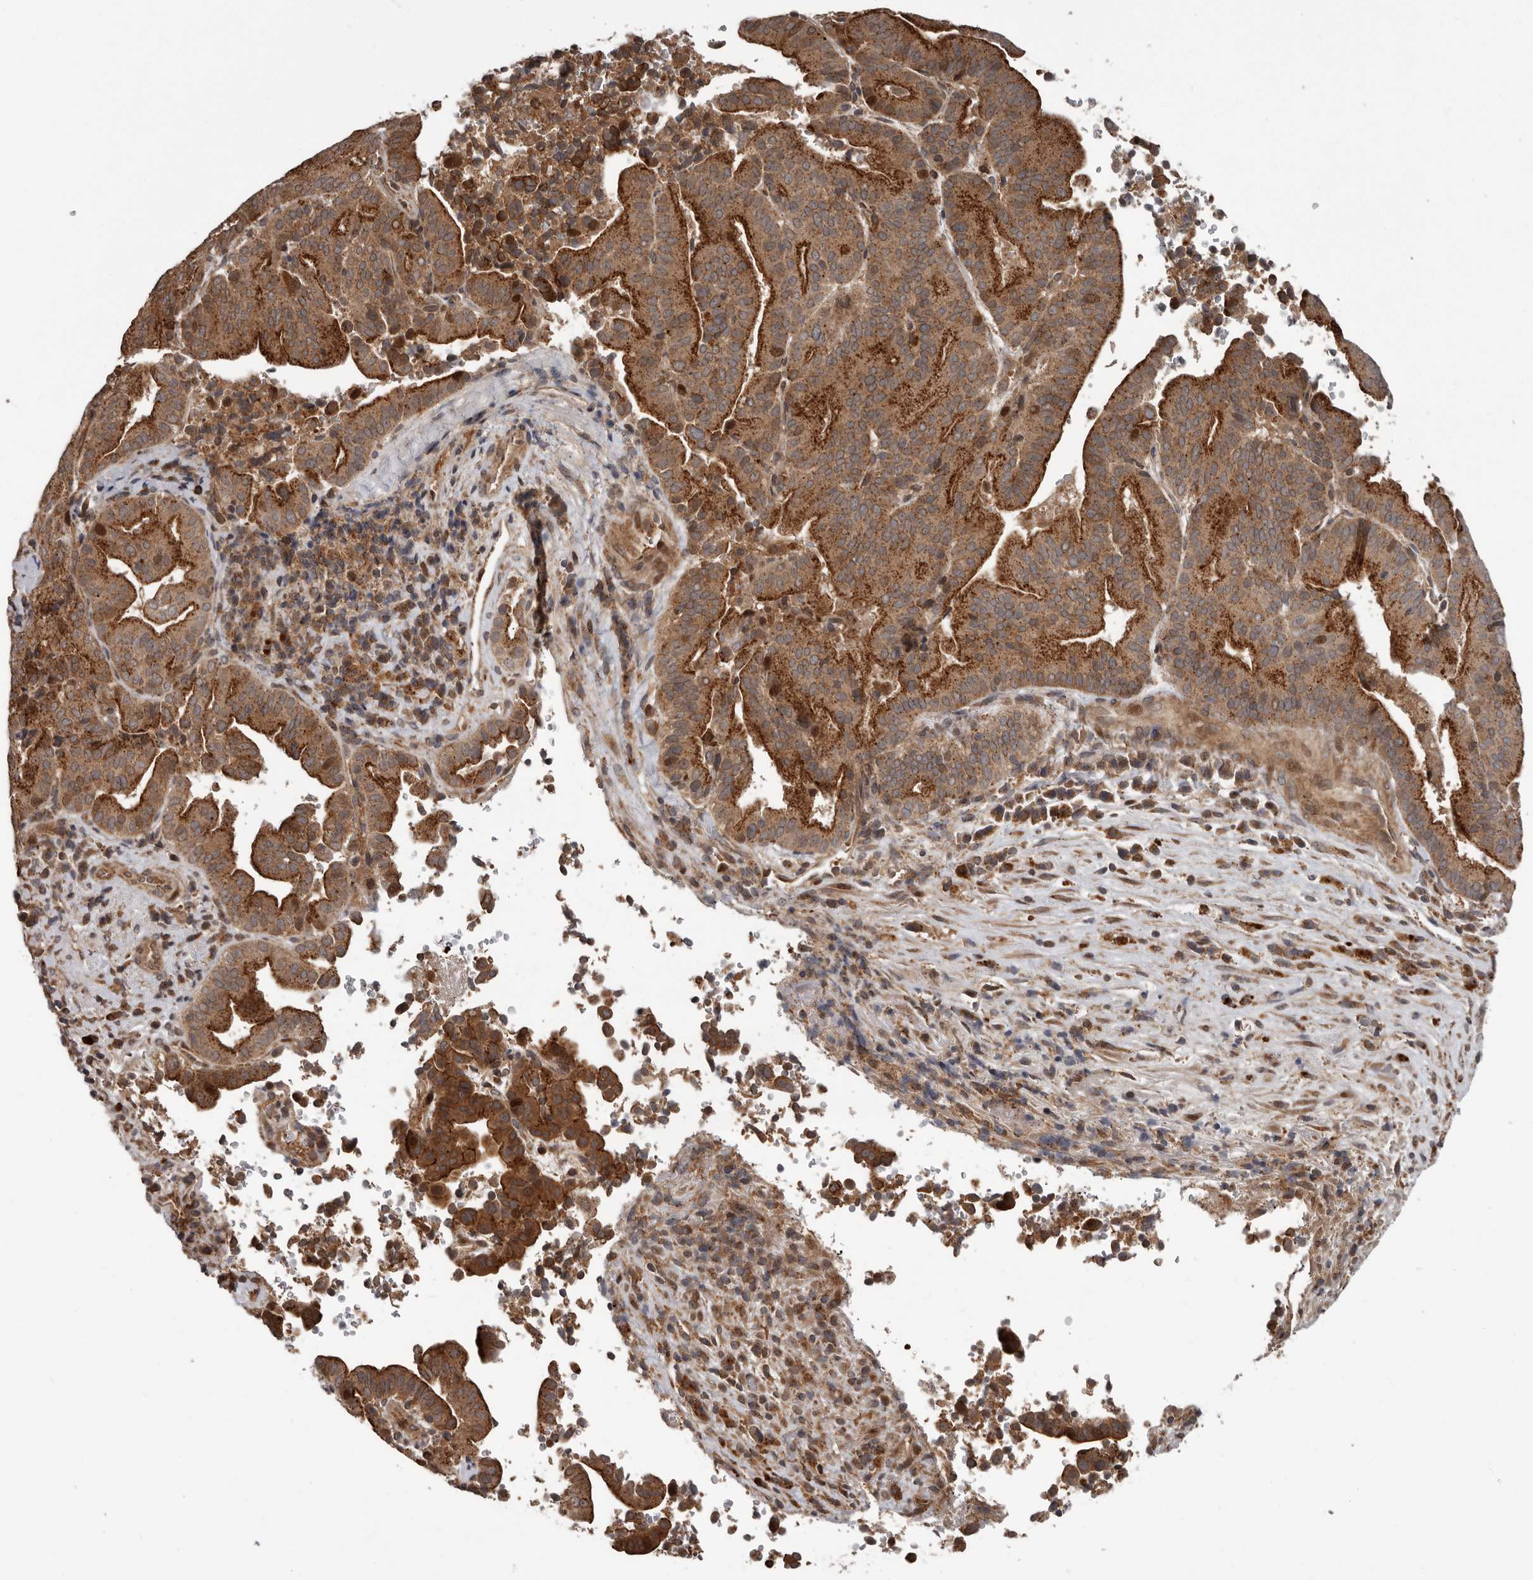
{"staining": {"intensity": "strong", "quantity": ">75%", "location": "cytoplasmic/membranous"}, "tissue": "liver cancer", "cell_type": "Tumor cells", "image_type": "cancer", "snomed": [{"axis": "morphology", "description": "Cholangiocarcinoma"}, {"axis": "topography", "description": "Liver"}], "caption": "DAB immunohistochemical staining of cholangiocarcinoma (liver) shows strong cytoplasmic/membranous protein staining in about >75% of tumor cells.", "gene": "FGFR4", "patient": {"sex": "female", "age": 75}}